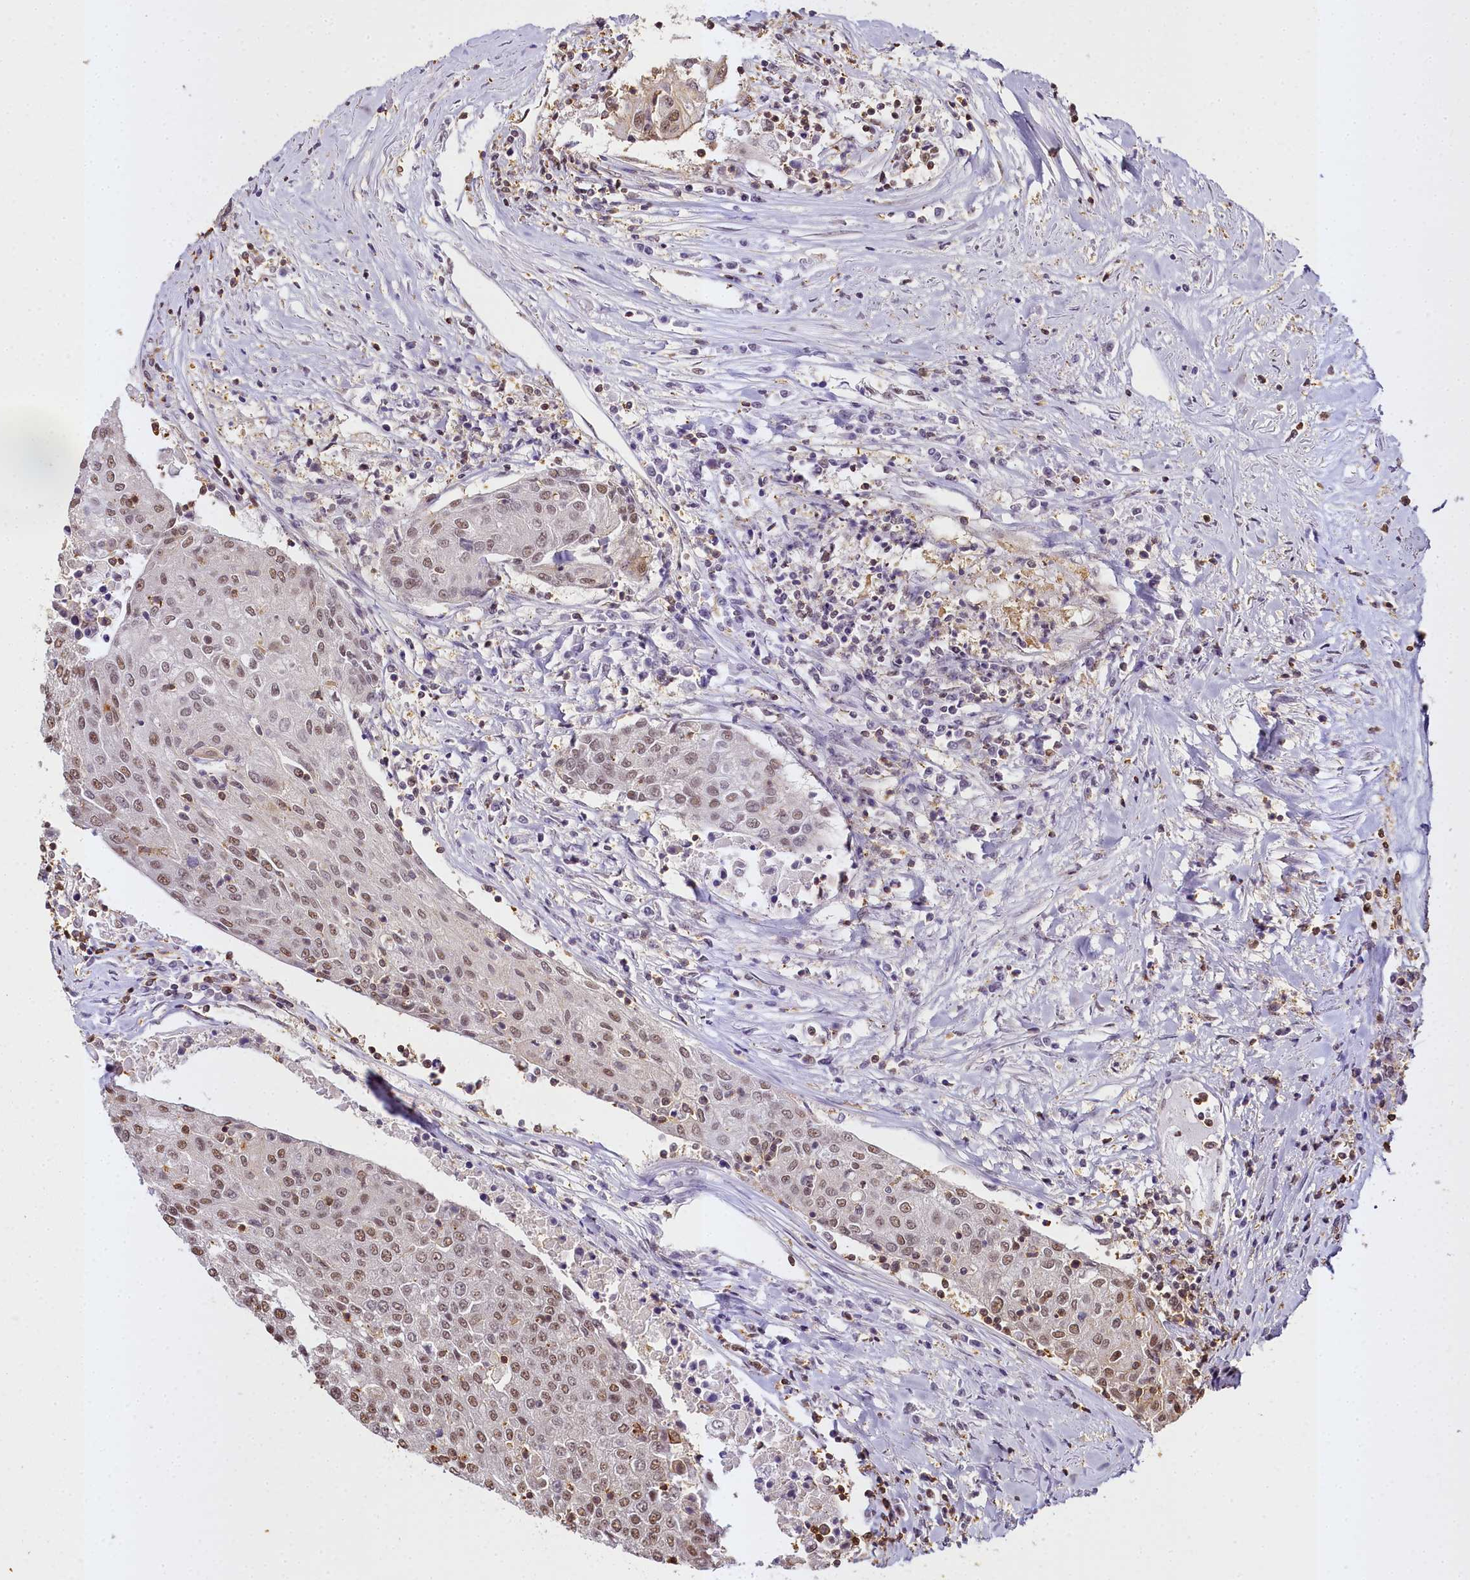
{"staining": {"intensity": "moderate", "quantity": ">75%", "location": "nuclear"}, "tissue": "urothelial cancer", "cell_type": "Tumor cells", "image_type": "cancer", "snomed": [{"axis": "morphology", "description": "Urothelial carcinoma, High grade"}, {"axis": "topography", "description": "Urinary bladder"}], "caption": "Human high-grade urothelial carcinoma stained for a protein (brown) reveals moderate nuclear positive staining in approximately >75% of tumor cells.", "gene": "PPP4C", "patient": {"sex": "female", "age": 85}}